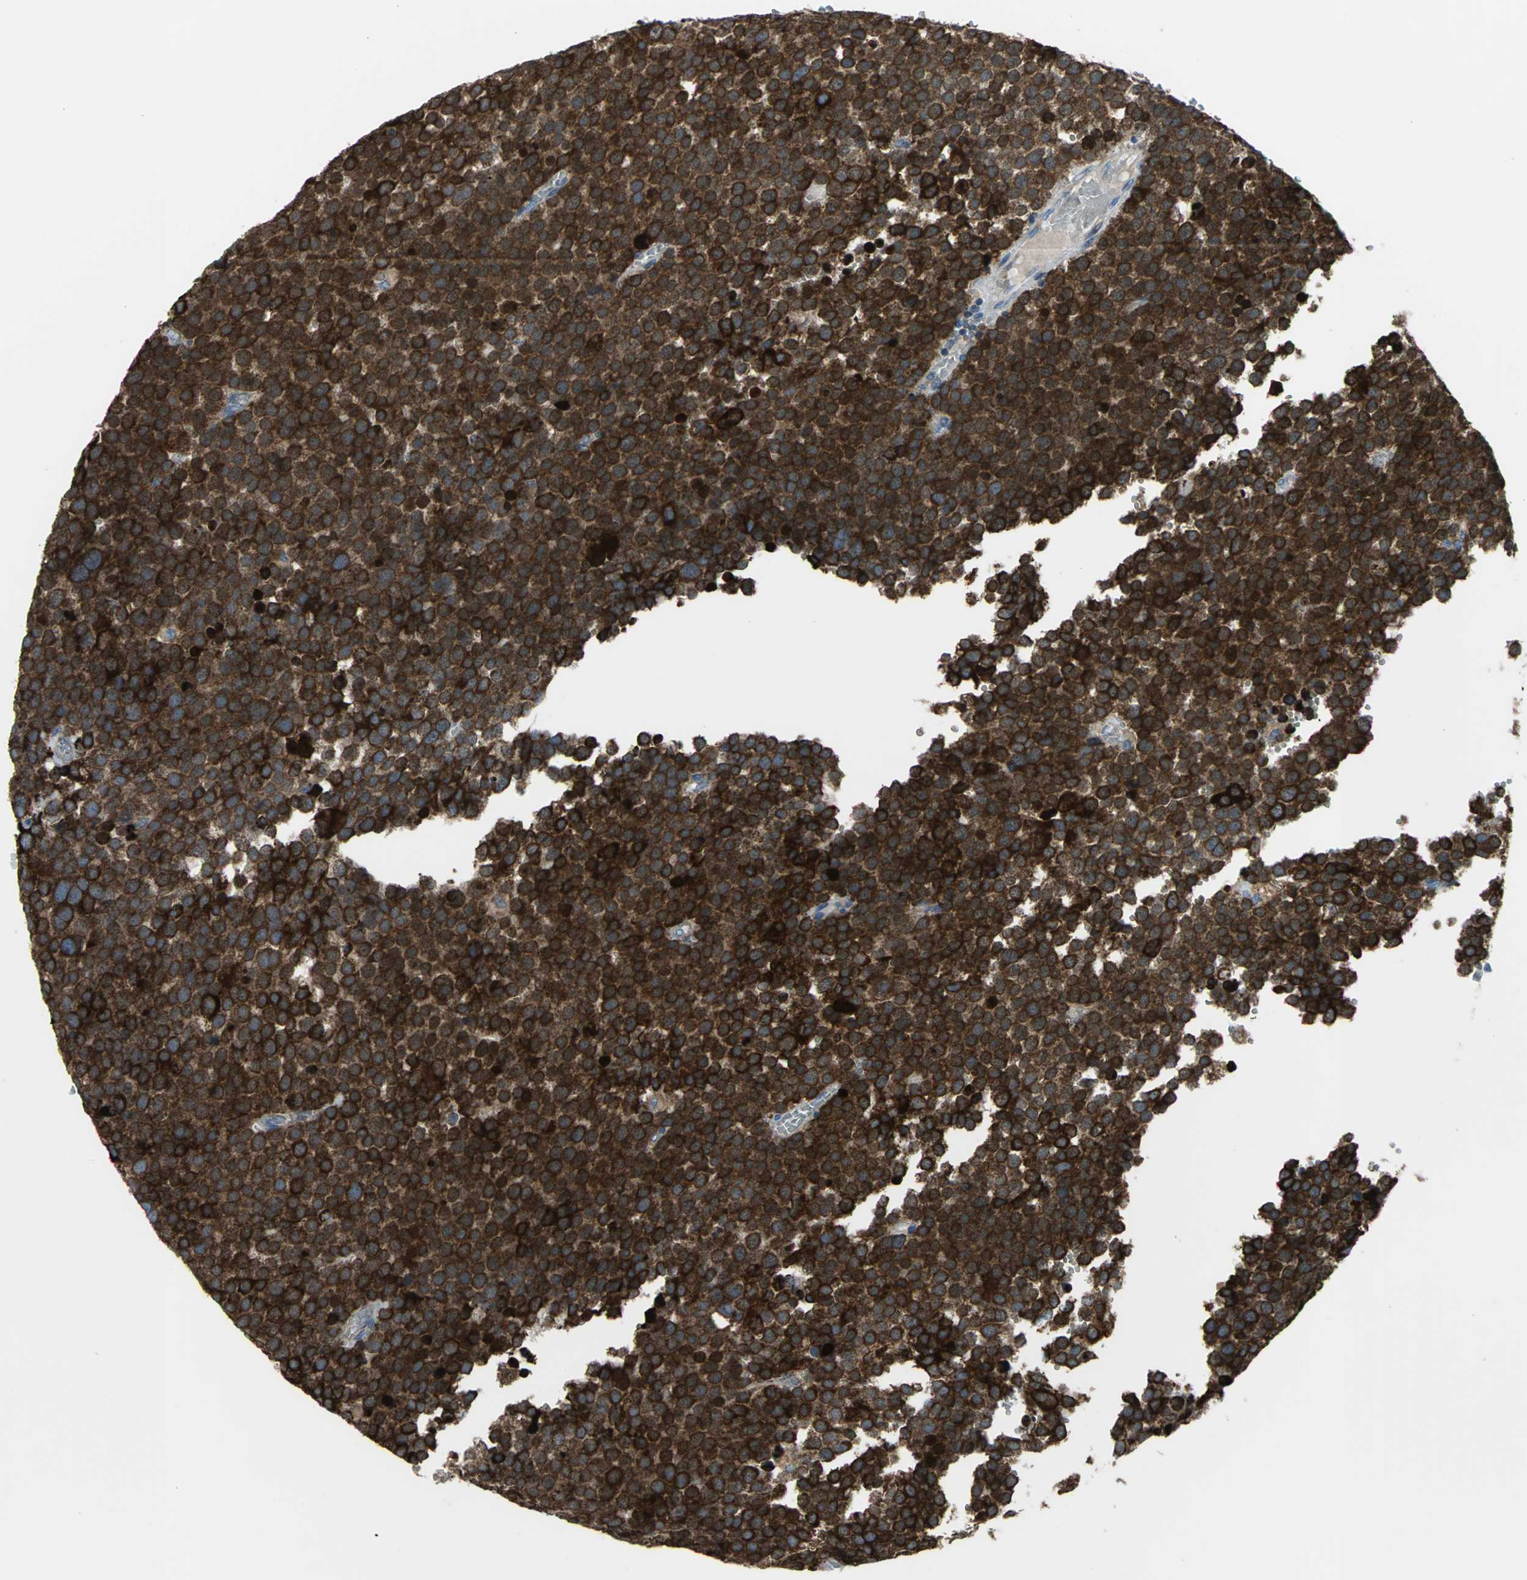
{"staining": {"intensity": "strong", "quantity": ">75%", "location": "cytoplasmic/membranous"}, "tissue": "testis cancer", "cell_type": "Tumor cells", "image_type": "cancer", "snomed": [{"axis": "morphology", "description": "Seminoma, NOS"}, {"axis": "topography", "description": "Testis"}], "caption": "A photomicrograph showing strong cytoplasmic/membranous staining in approximately >75% of tumor cells in testis cancer (seminoma), as visualized by brown immunohistochemical staining.", "gene": "TULP4", "patient": {"sex": "male", "age": 71}}